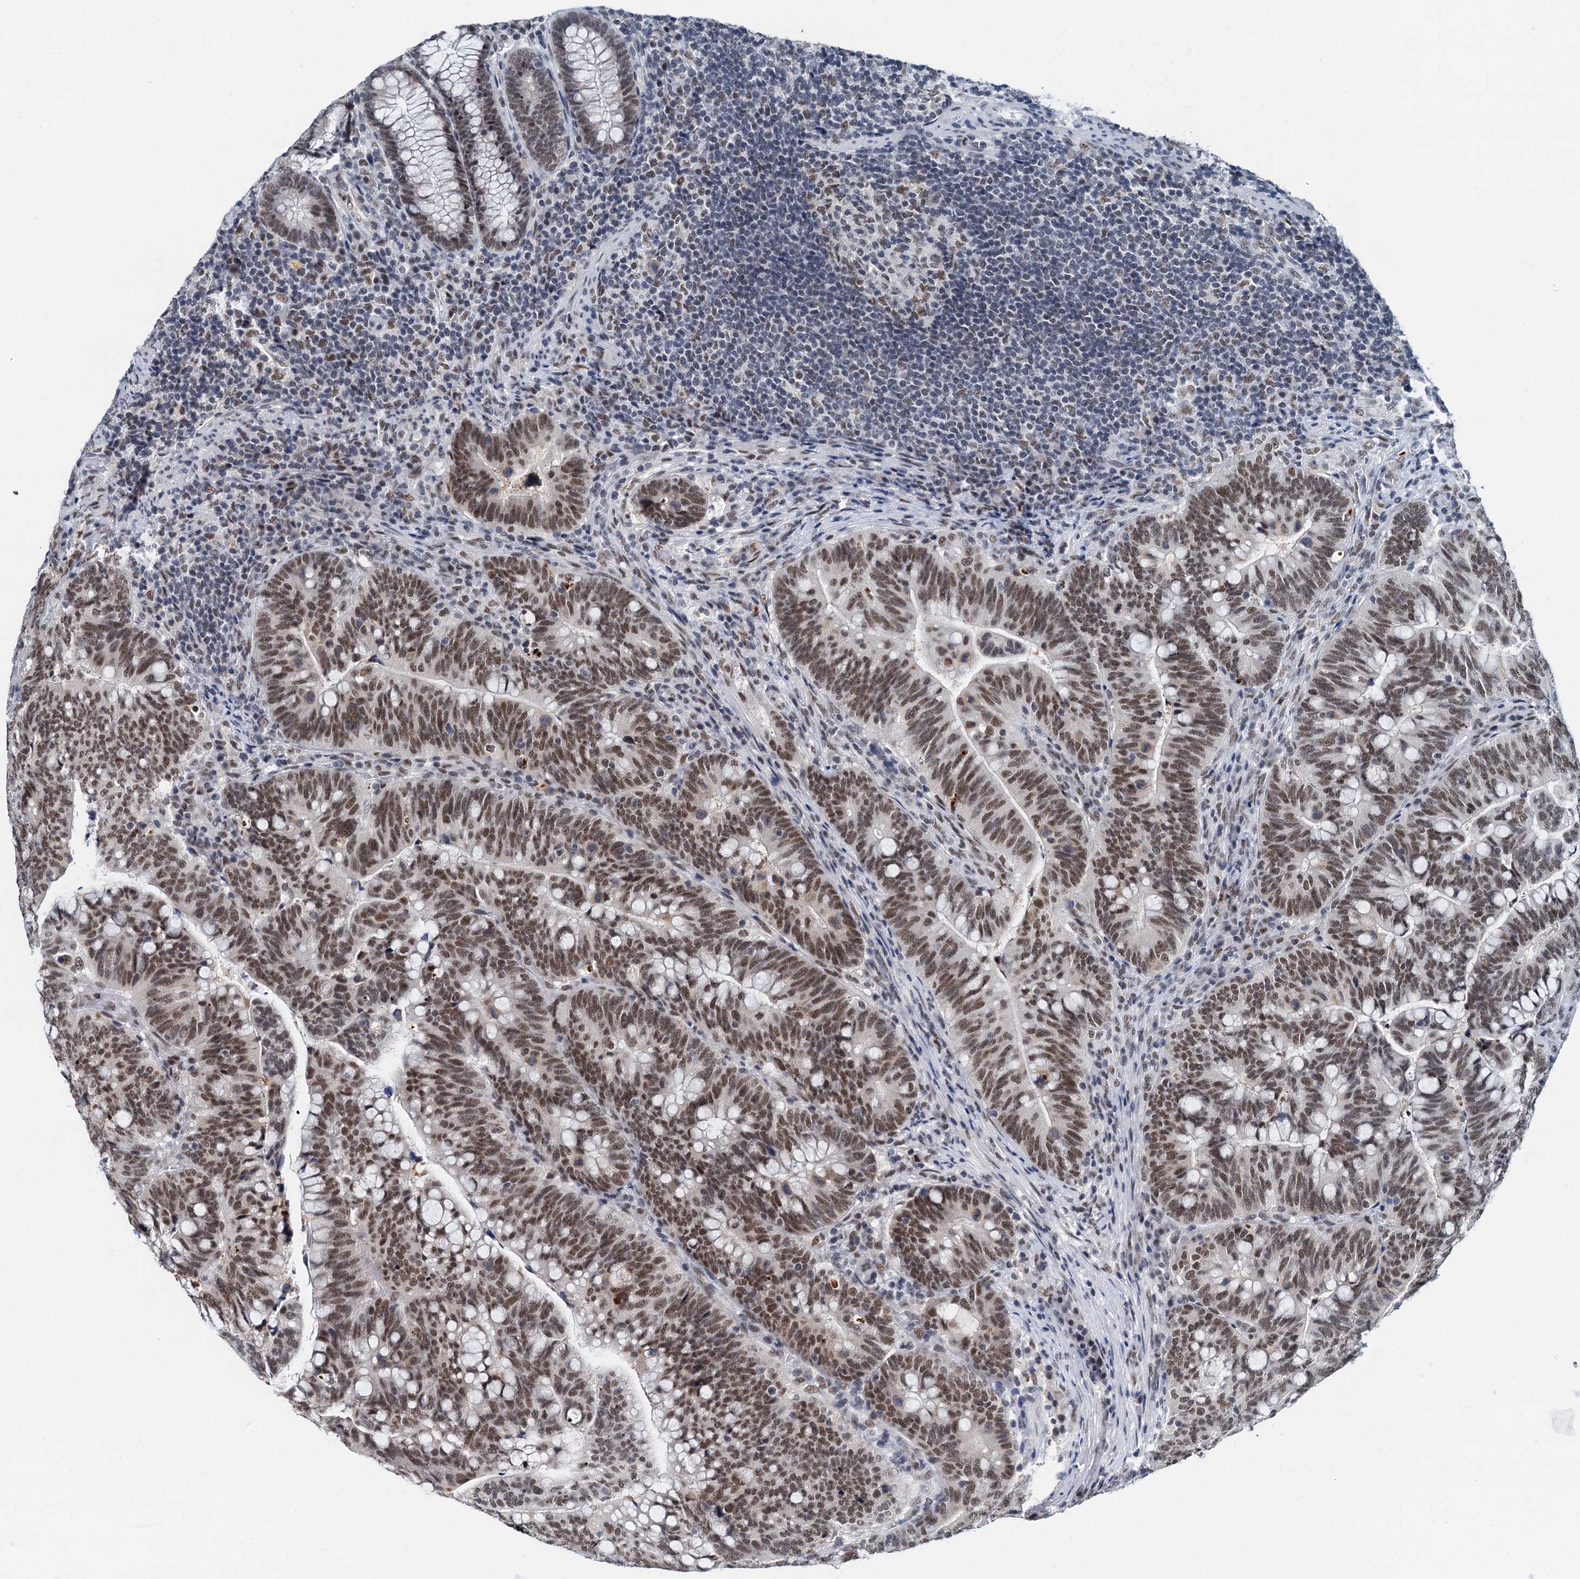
{"staining": {"intensity": "moderate", "quantity": ">75%", "location": "nuclear"}, "tissue": "colorectal cancer", "cell_type": "Tumor cells", "image_type": "cancer", "snomed": [{"axis": "morphology", "description": "Normal tissue, NOS"}, {"axis": "morphology", "description": "Adenocarcinoma, NOS"}, {"axis": "topography", "description": "Colon"}], "caption": "Protein staining of colorectal cancer (adenocarcinoma) tissue reveals moderate nuclear expression in approximately >75% of tumor cells. Using DAB (brown) and hematoxylin (blue) stains, captured at high magnification using brightfield microscopy.", "gene": "SNRPD1", "patient": {"sex": "female", "age": 66}}